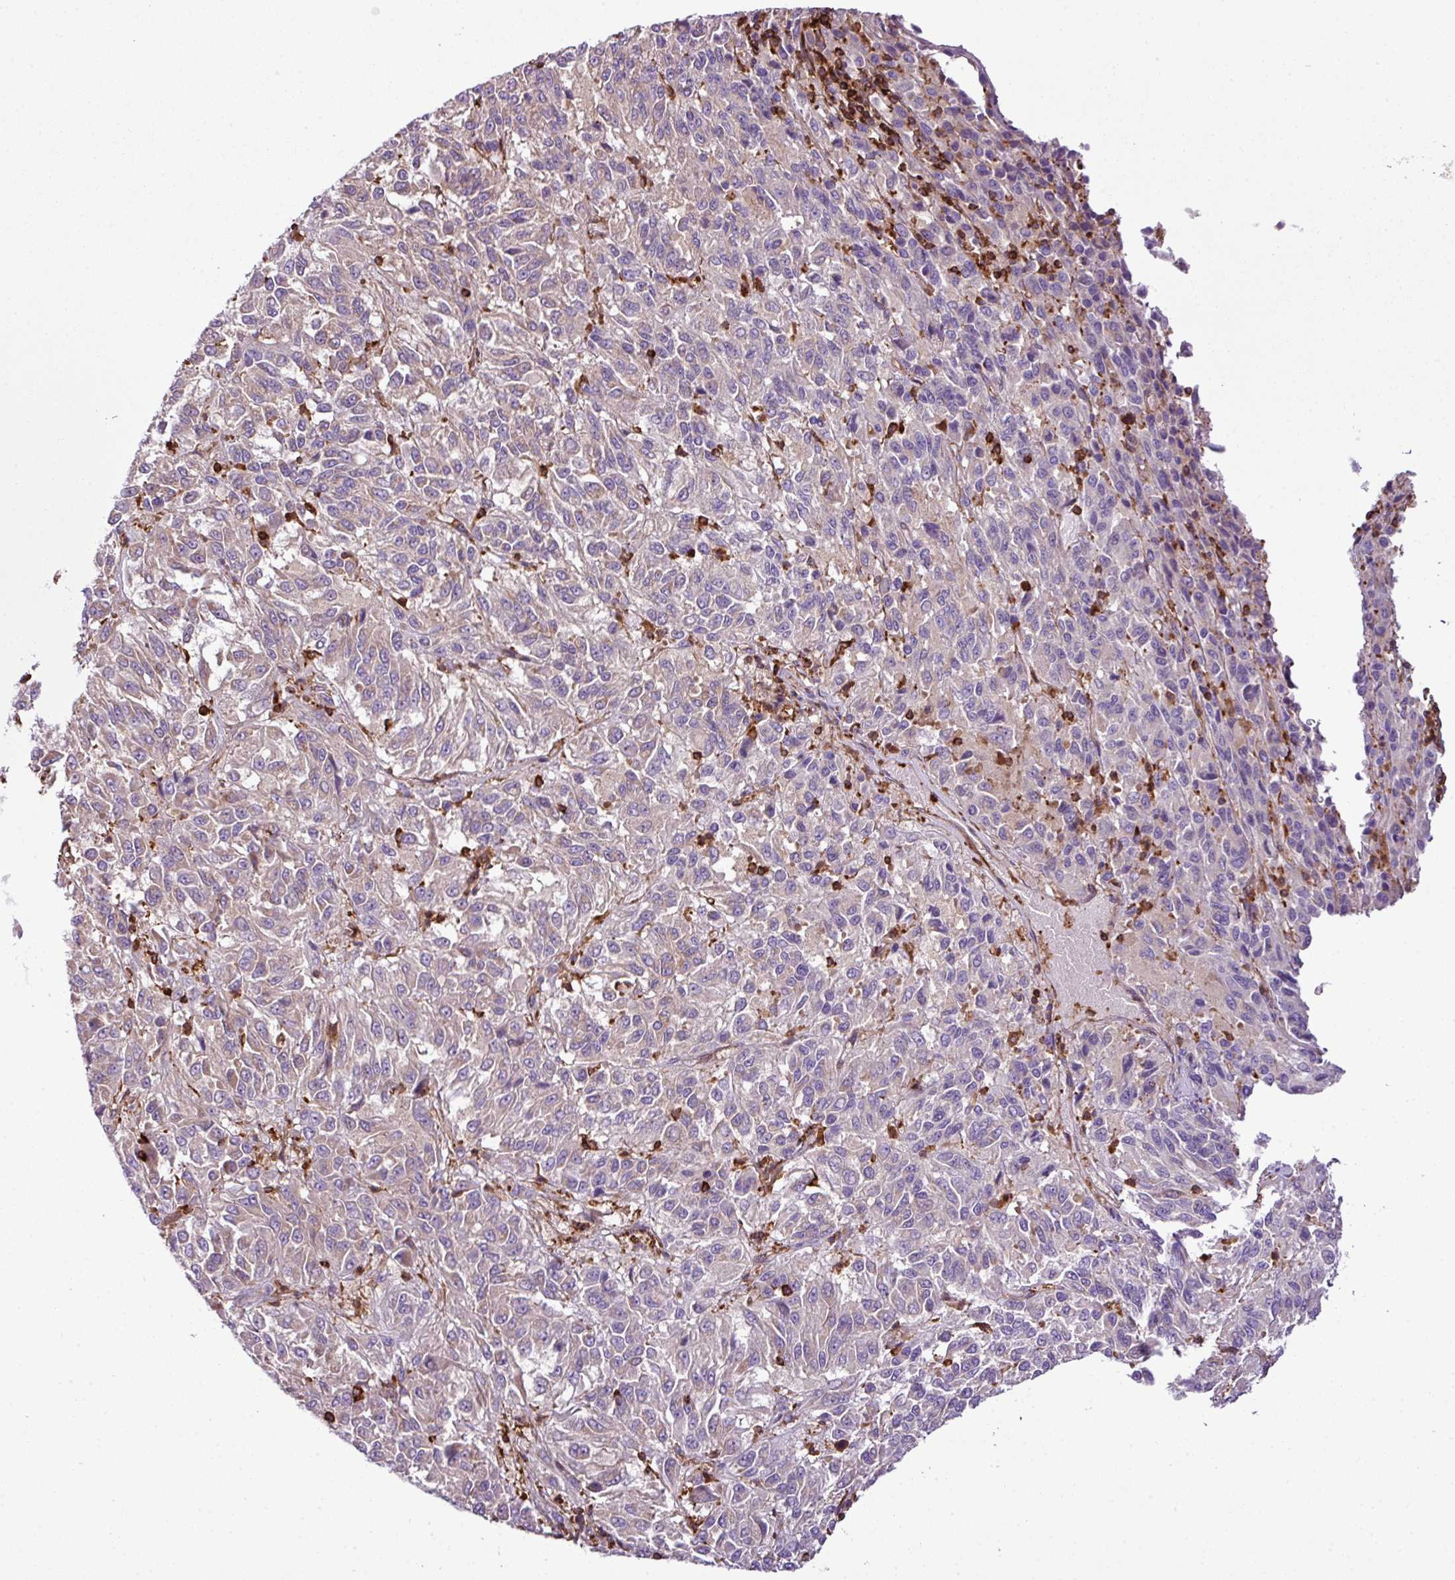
{"staining": {"intensity": "negative", "quantity": "none", "location": "none"}, "tissue": "melanoma", "cell_type": "Tumor cells", "image_type": "cancer", "snomed": [{"axis": "morphology", "description": "Malignant melanoma, Metastatic site"}, {"axis": "topography", "description": "Lung"}], "caption": "Immunohistochemistry (IHC) histopathology image of neoplastic tissue: malignant melanoma (metastatic site) stained with DAB displays no significant protein staining in tumor cells. (DAB (3,3'-diaminobenzidine) IHC visualized using brightfield microscopy, high magnification).", "gene": "PGAP6", "patient": {"sex": "male", "age": 64}}